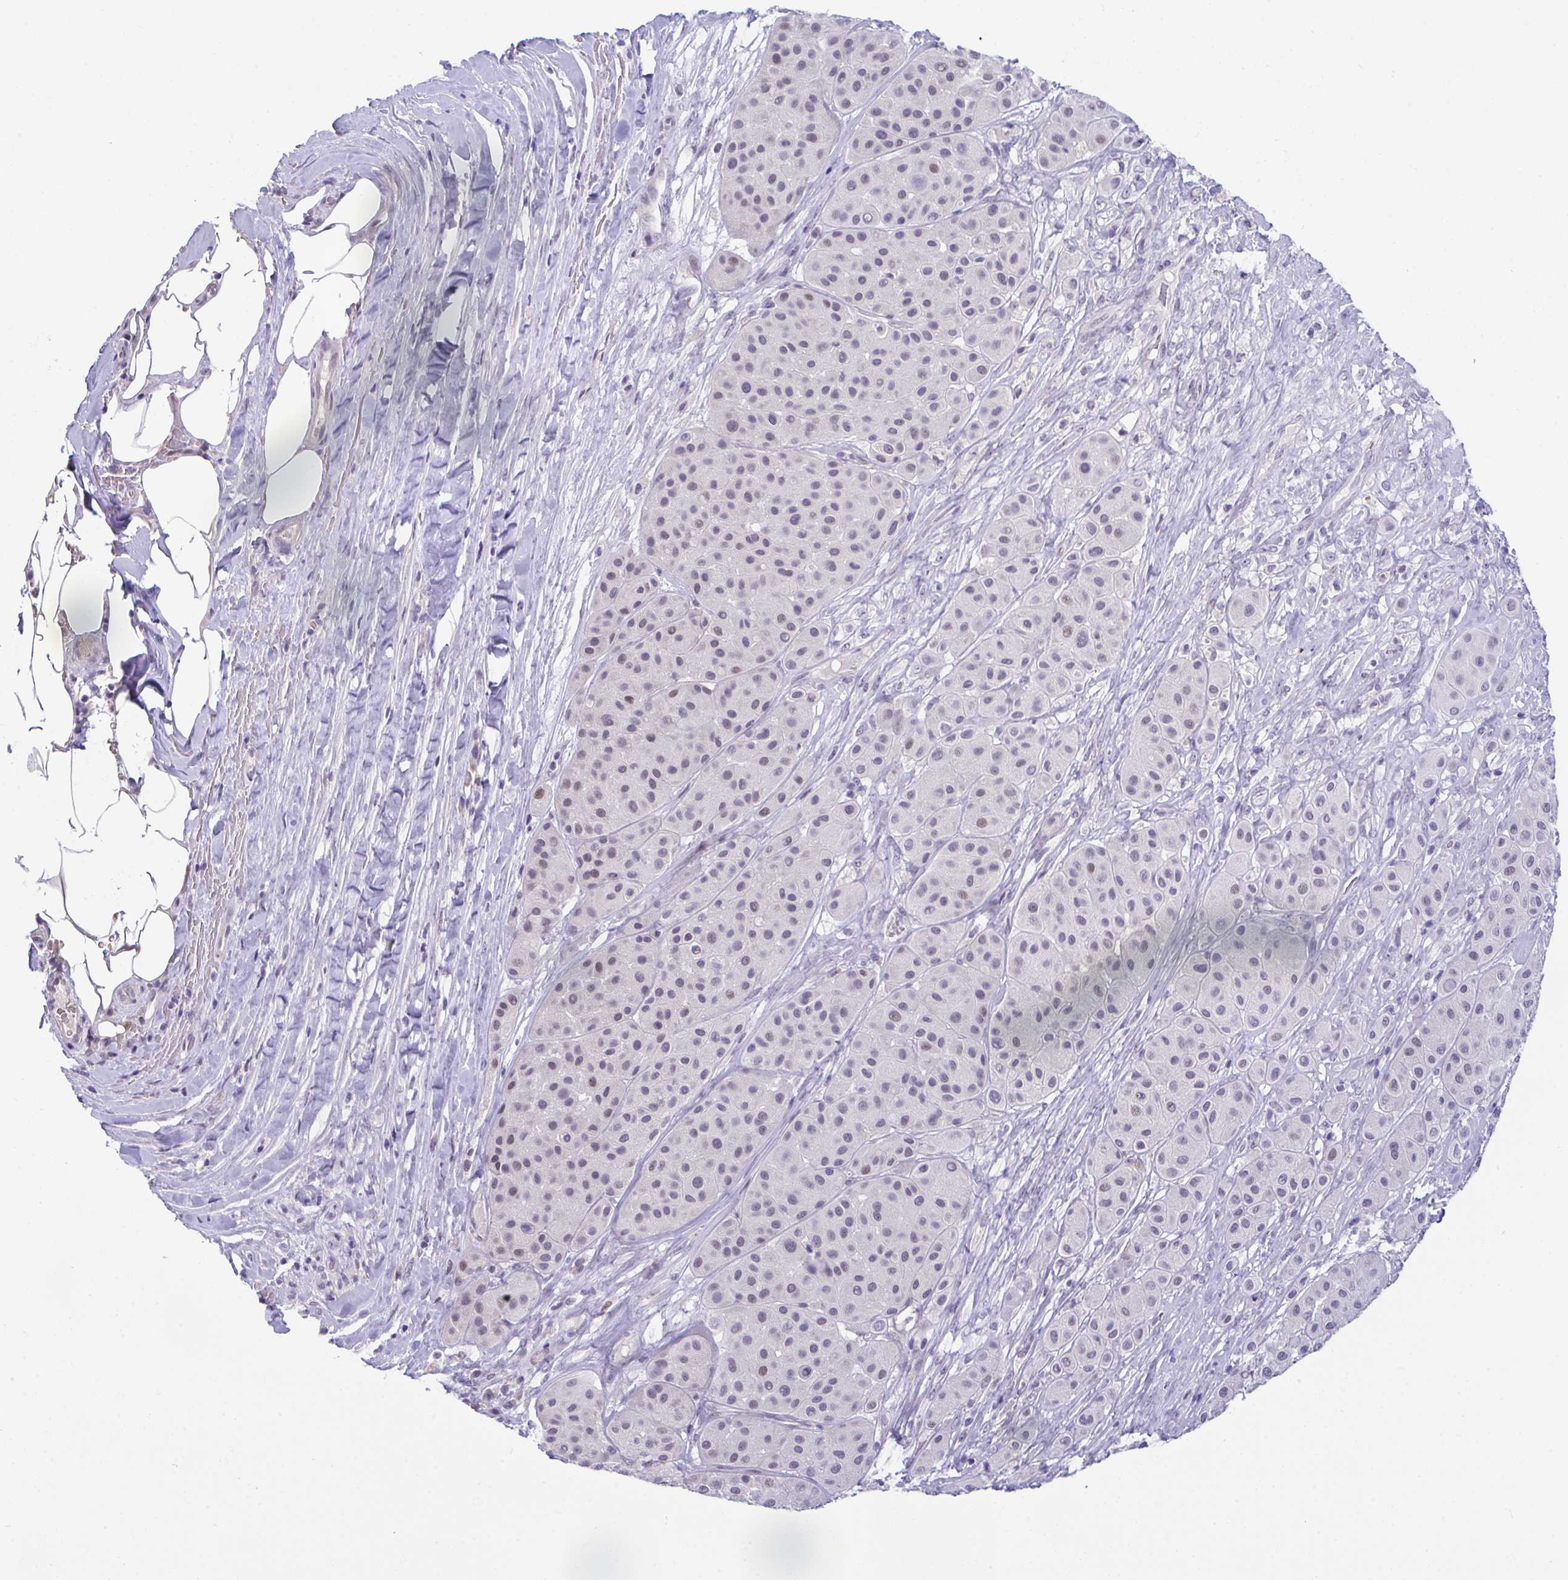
{"staining": {"intensity": "moderate", "quantity": "<25%", "location": "nuclear"}, "tissue": "melanoma", "cell_type": "Tumor cells", "image_type": "cancer", "snomed": [{"axis": "morphology", "description": "Malignant melanoma, Metastatic site"}, {"axis": "topography", "description": "Smooth muscle"}], "caption": "Melanoma was stained to show a protein in brown. There is low levels of moderate nuclear expression in approximately <25% of tumor cells.", "gene": "USP35", "patient": {"sex": "male", "age": 41}}